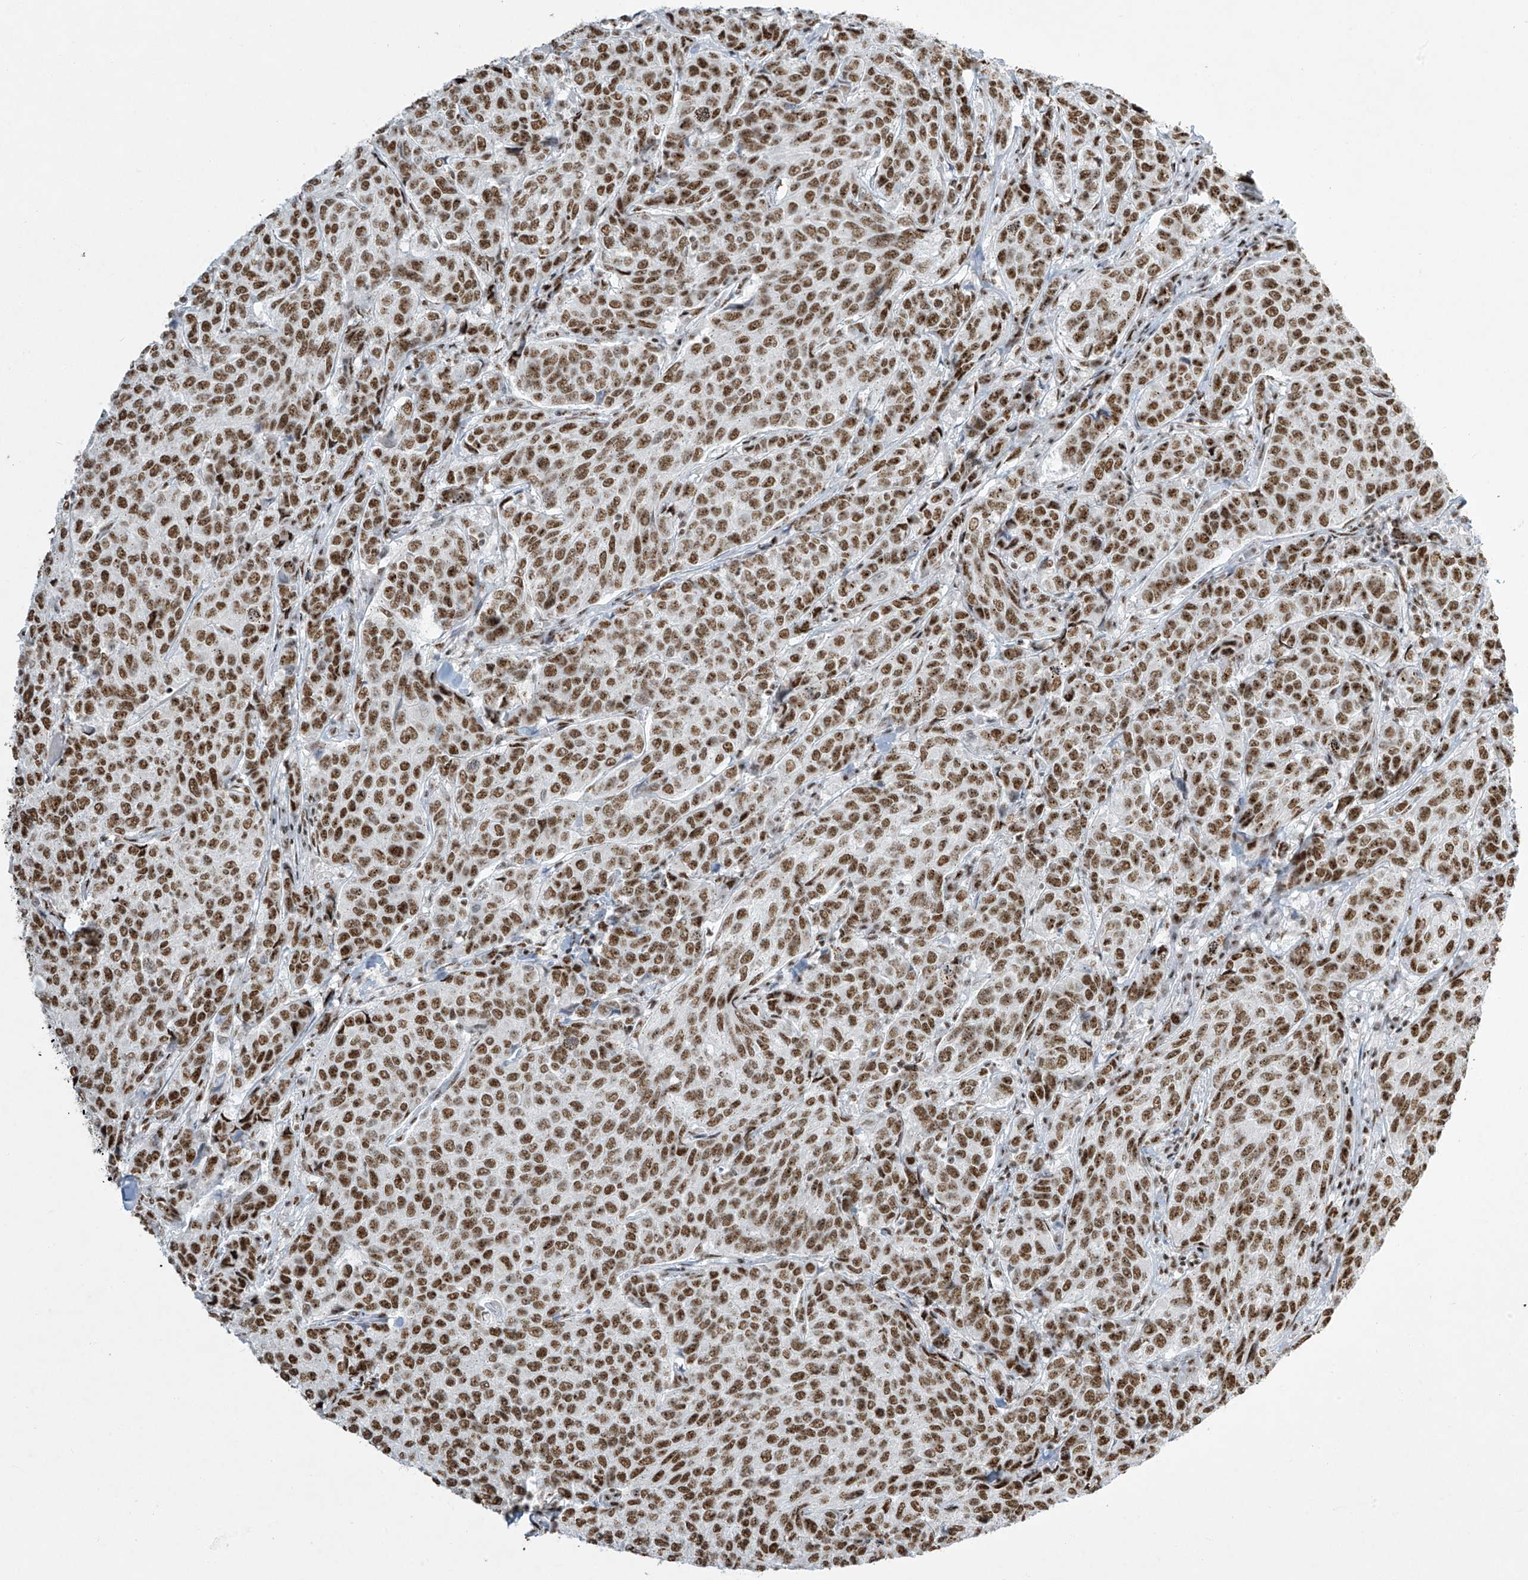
{"staining": {"intensity": "moderate", "quantity": ">75%", "location": "nuclear"}, "tissue": "breast cancer", "cell_type": "Tumor cells", "image_type": "cancer", "snomed": [{"axis": "morphology", "description": "Duct carcinoma"}, {"axis": "topography", "description": "Breast"}], "caption": "Human breast invasive ductal carcinoma stained with a brown dye reveals moderate nuclear positive expression in approximately >75% of tumor cells.", "gene": "MS4A6A", "patient": {"sex": "female", "age": 55}}